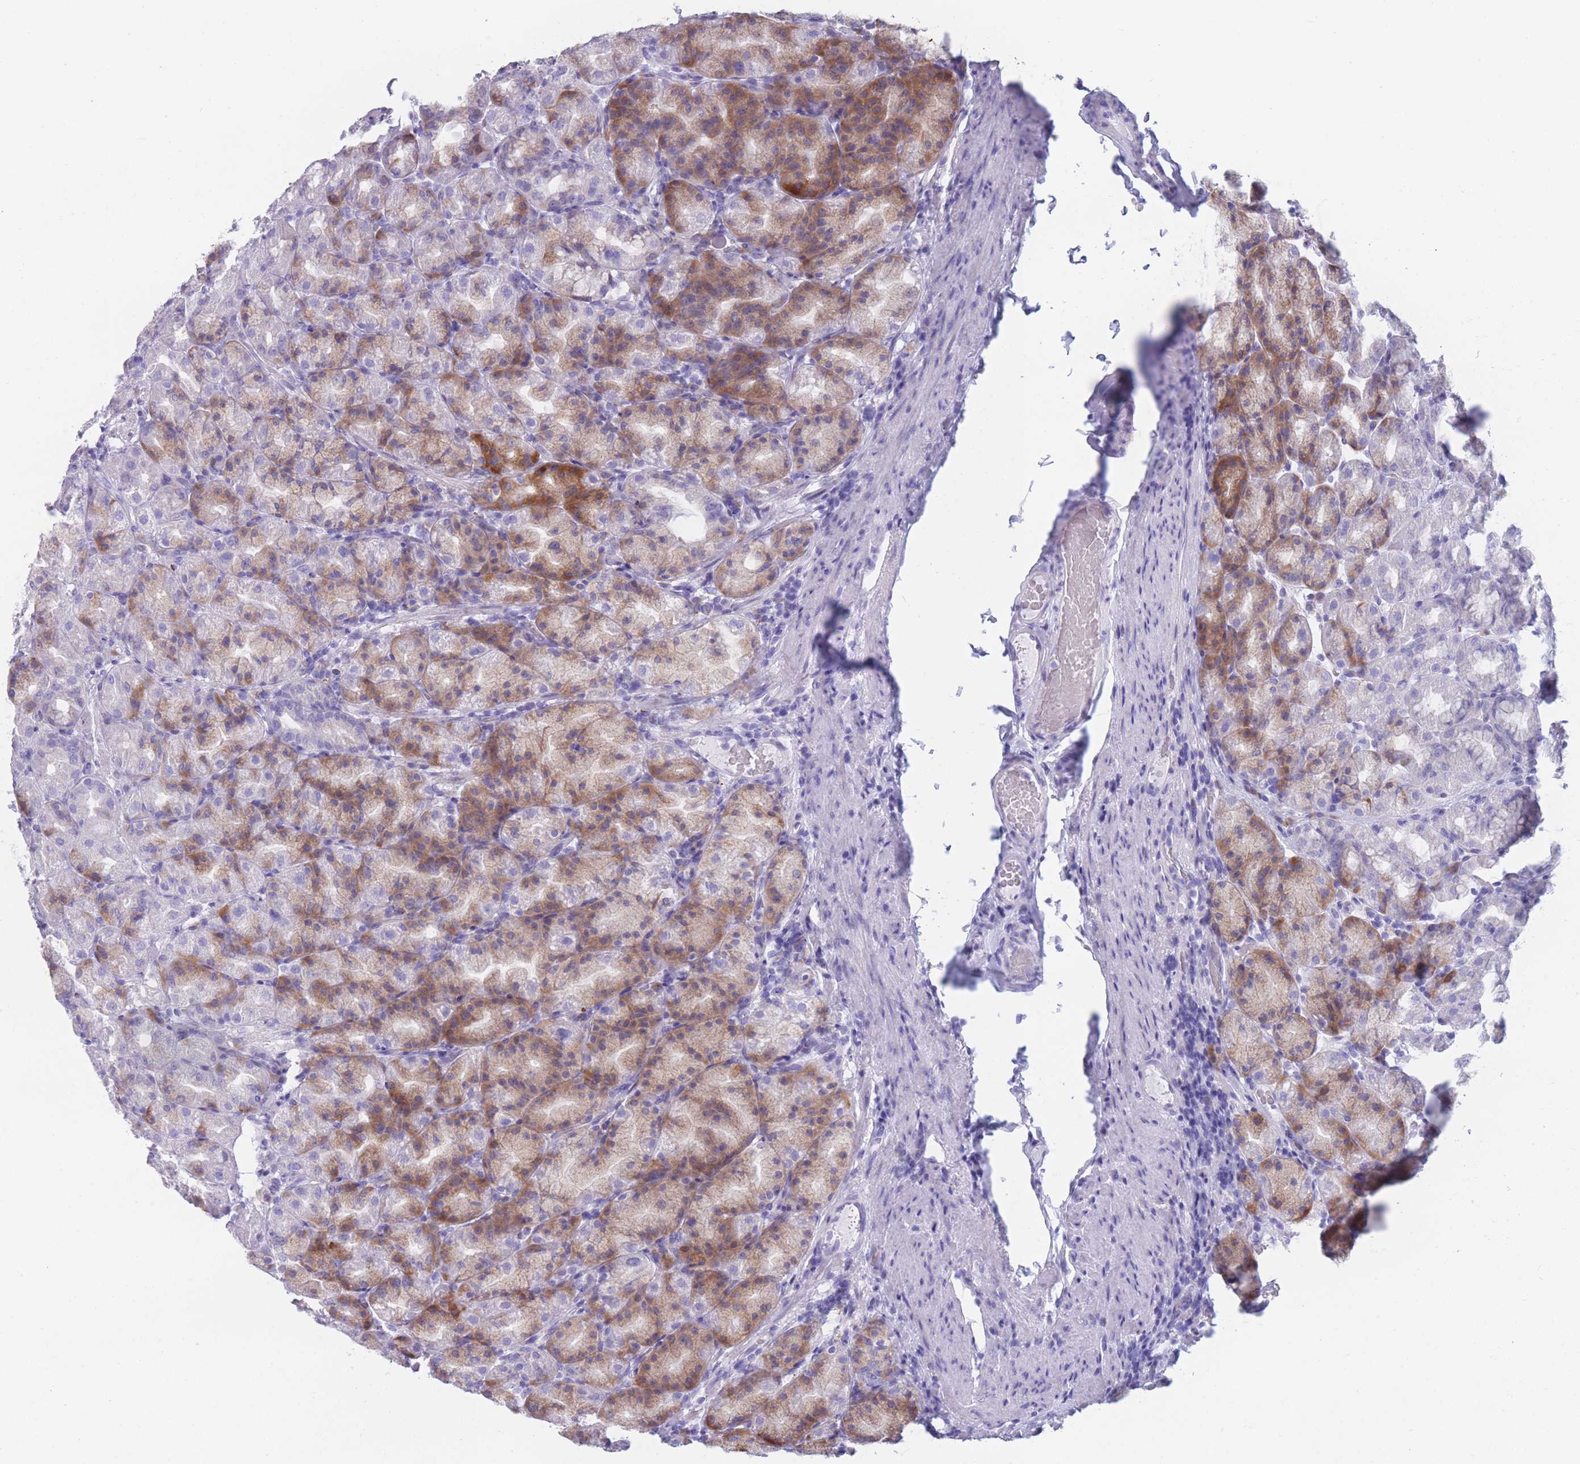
{"staining": {"intensity": "moderate", "quantity": "25%-75%", "location": "cytoplasmic/membranous"}, "tissue": "stomach", "cell_type": "Glandular cells", "image_type": "normal", "snomed": [{"axis": "morphology", "description": "Normal tissue, NOS"}, {"axis": "topography", "description": "Stomach, upper"}, {"axis": "topography", "description": "Stomach"}], "caption": "This histopathology image displays normal stomach stained with IHC to label a protein in brown. The cytoplasmic/membranous of glandular cells show moderate positivity for the protein. Nuclei are counter-stained blue.", "gene": "COL27A1", "patient": {"sex": "male", "age": 68}}